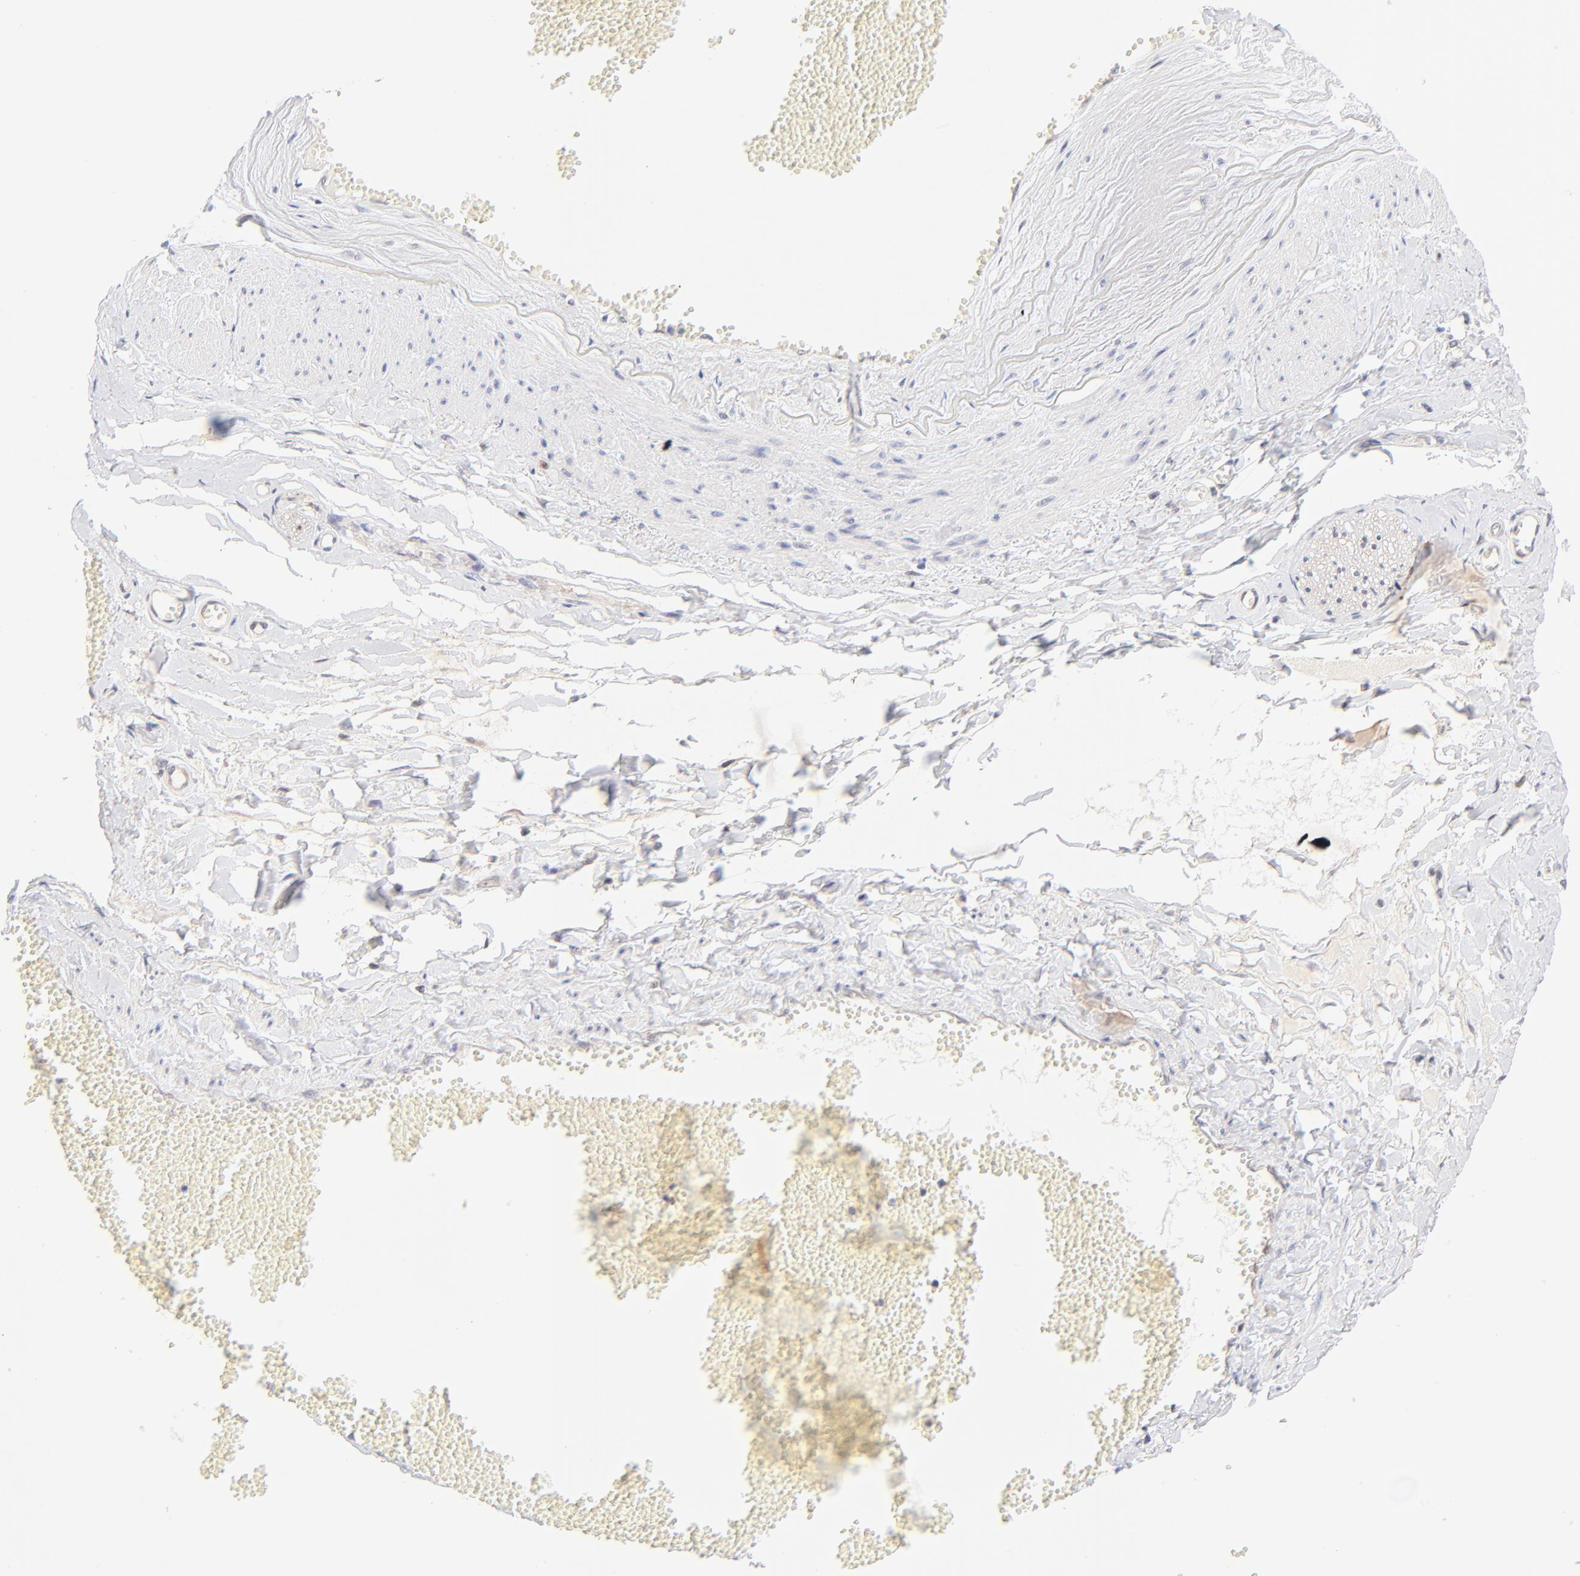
{"staining": {"intensity": "negative", "quantity": "none", "location": "none"}, "tissue": "adipose tissue", "cell_type": "Adipocytes", "image_type": "normal", "snomed": [{"axis": "morphology", "description": "Normal tissue, NOS"}, {"axis": "morphology", "description": "Inflammation, NOS"}, {"axis": "topography", "description": "Salivary gland"}, {"axis": "topography", "description": "Peripheral nerve tissue"}], "caption": "Histopathology image shows no protein staining in adipocytes of normal adipose tissue. The staining is performed using DAB (3,3'-diaminobenzidine) brown chromogen with nuclei counter-stained in using hematoxylin.", "gene": "TXNL1", "patient": {"sex": "female", "age": 75}}